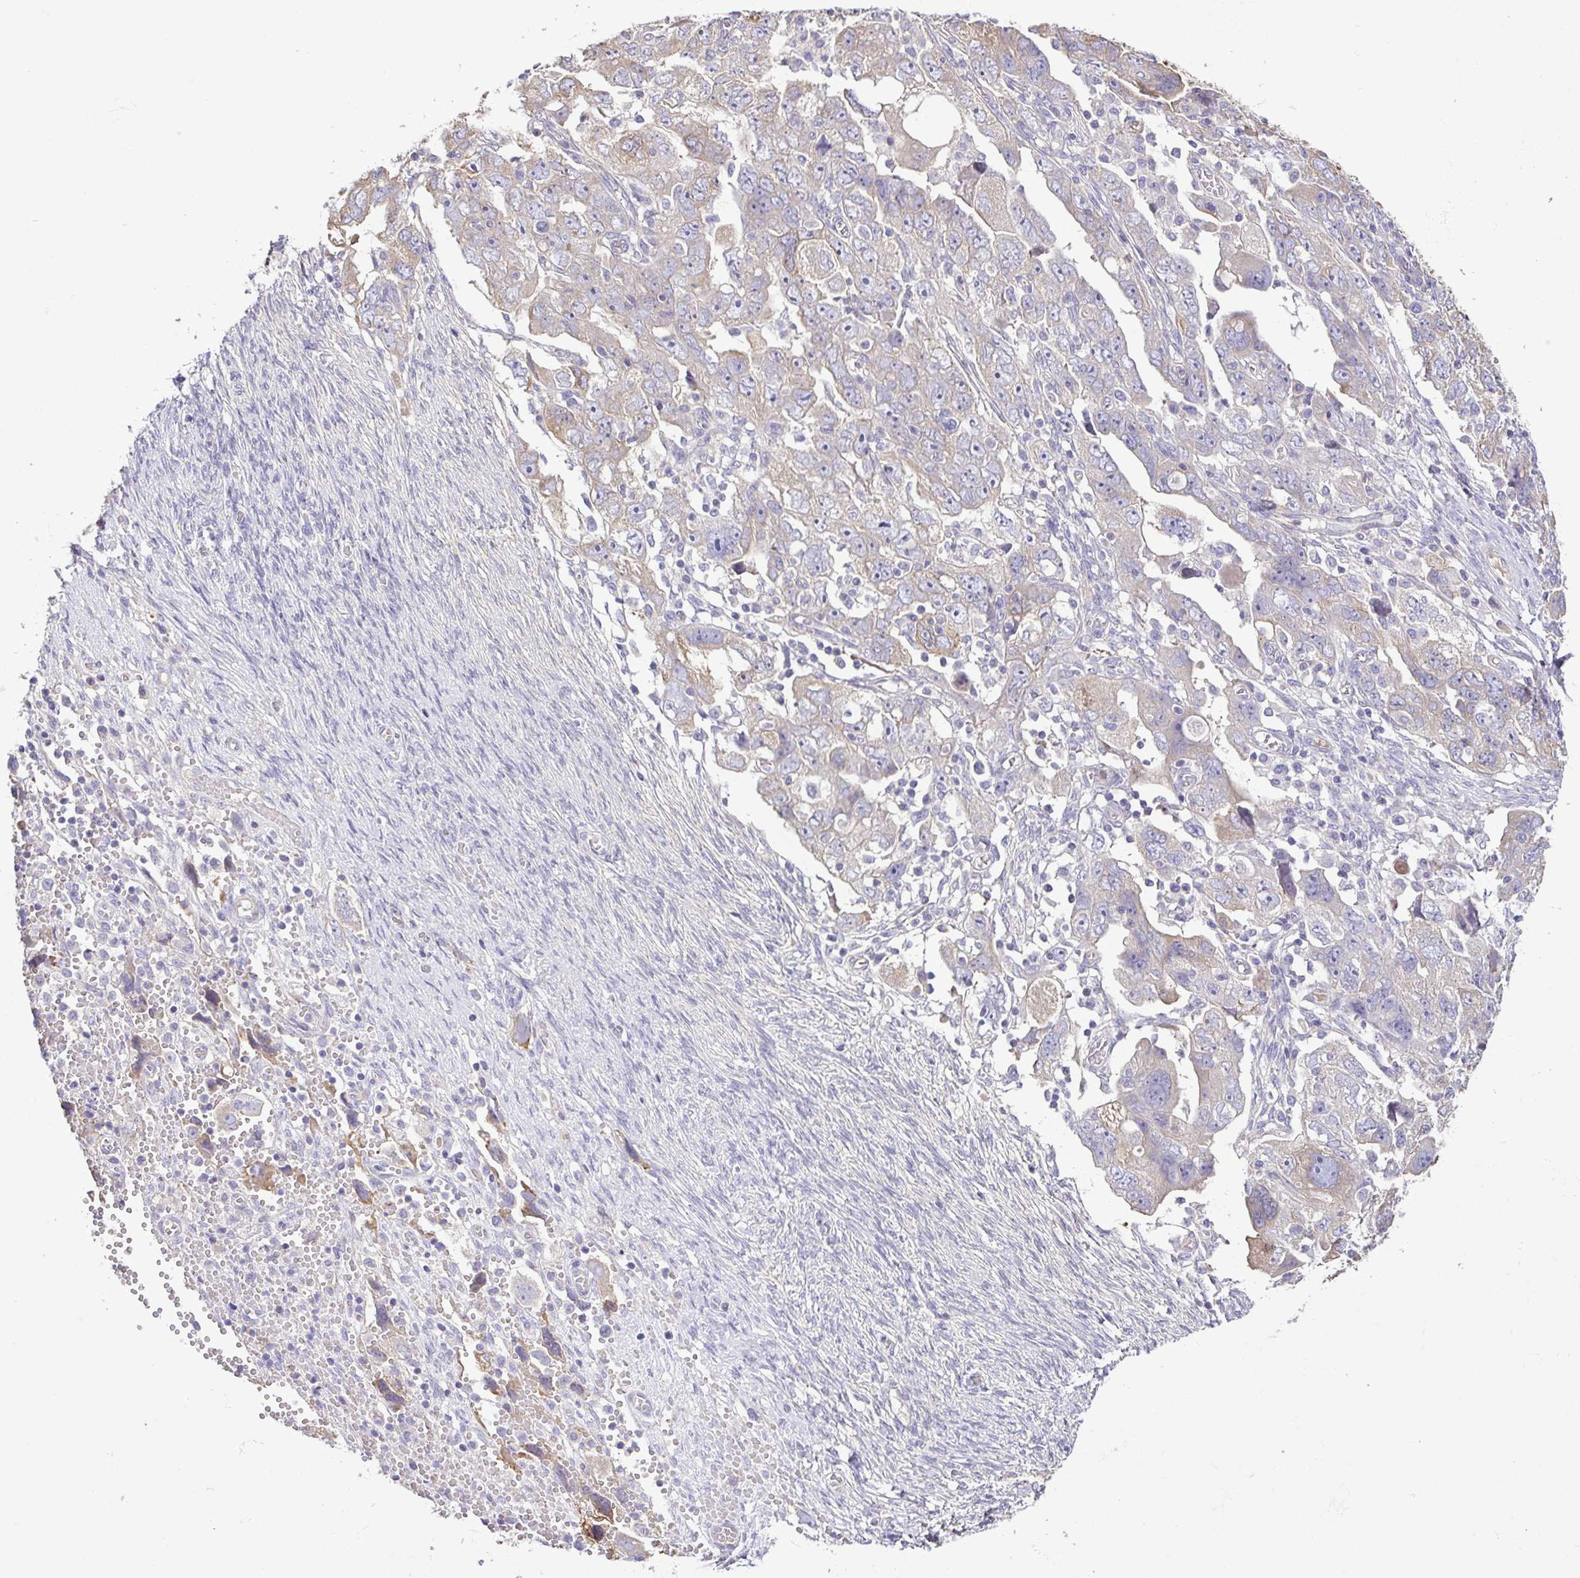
{"staining": {"intensity": "weak", "quantity": "<25%", "location": "cytoplasmic/membranous"}, "tissue": "ovarian cancer", "cell_type": "Tumor cells", "image_type": "cancer", "snomed": [{"axis": "morphology", "description": "Carcinoma, NOS"}, {"axis": "morphology", "description": "Cystadenocarcinoma, serous, NOS"}, {"axis": "topography", "description": "Ovary"}], "caption": "Tumor cells show no significant protein positivity in ovarian cancer (serous cystadenocarcinoma).", "gene": "MYL10", "patient": {"sex": "female", "age": 69}}